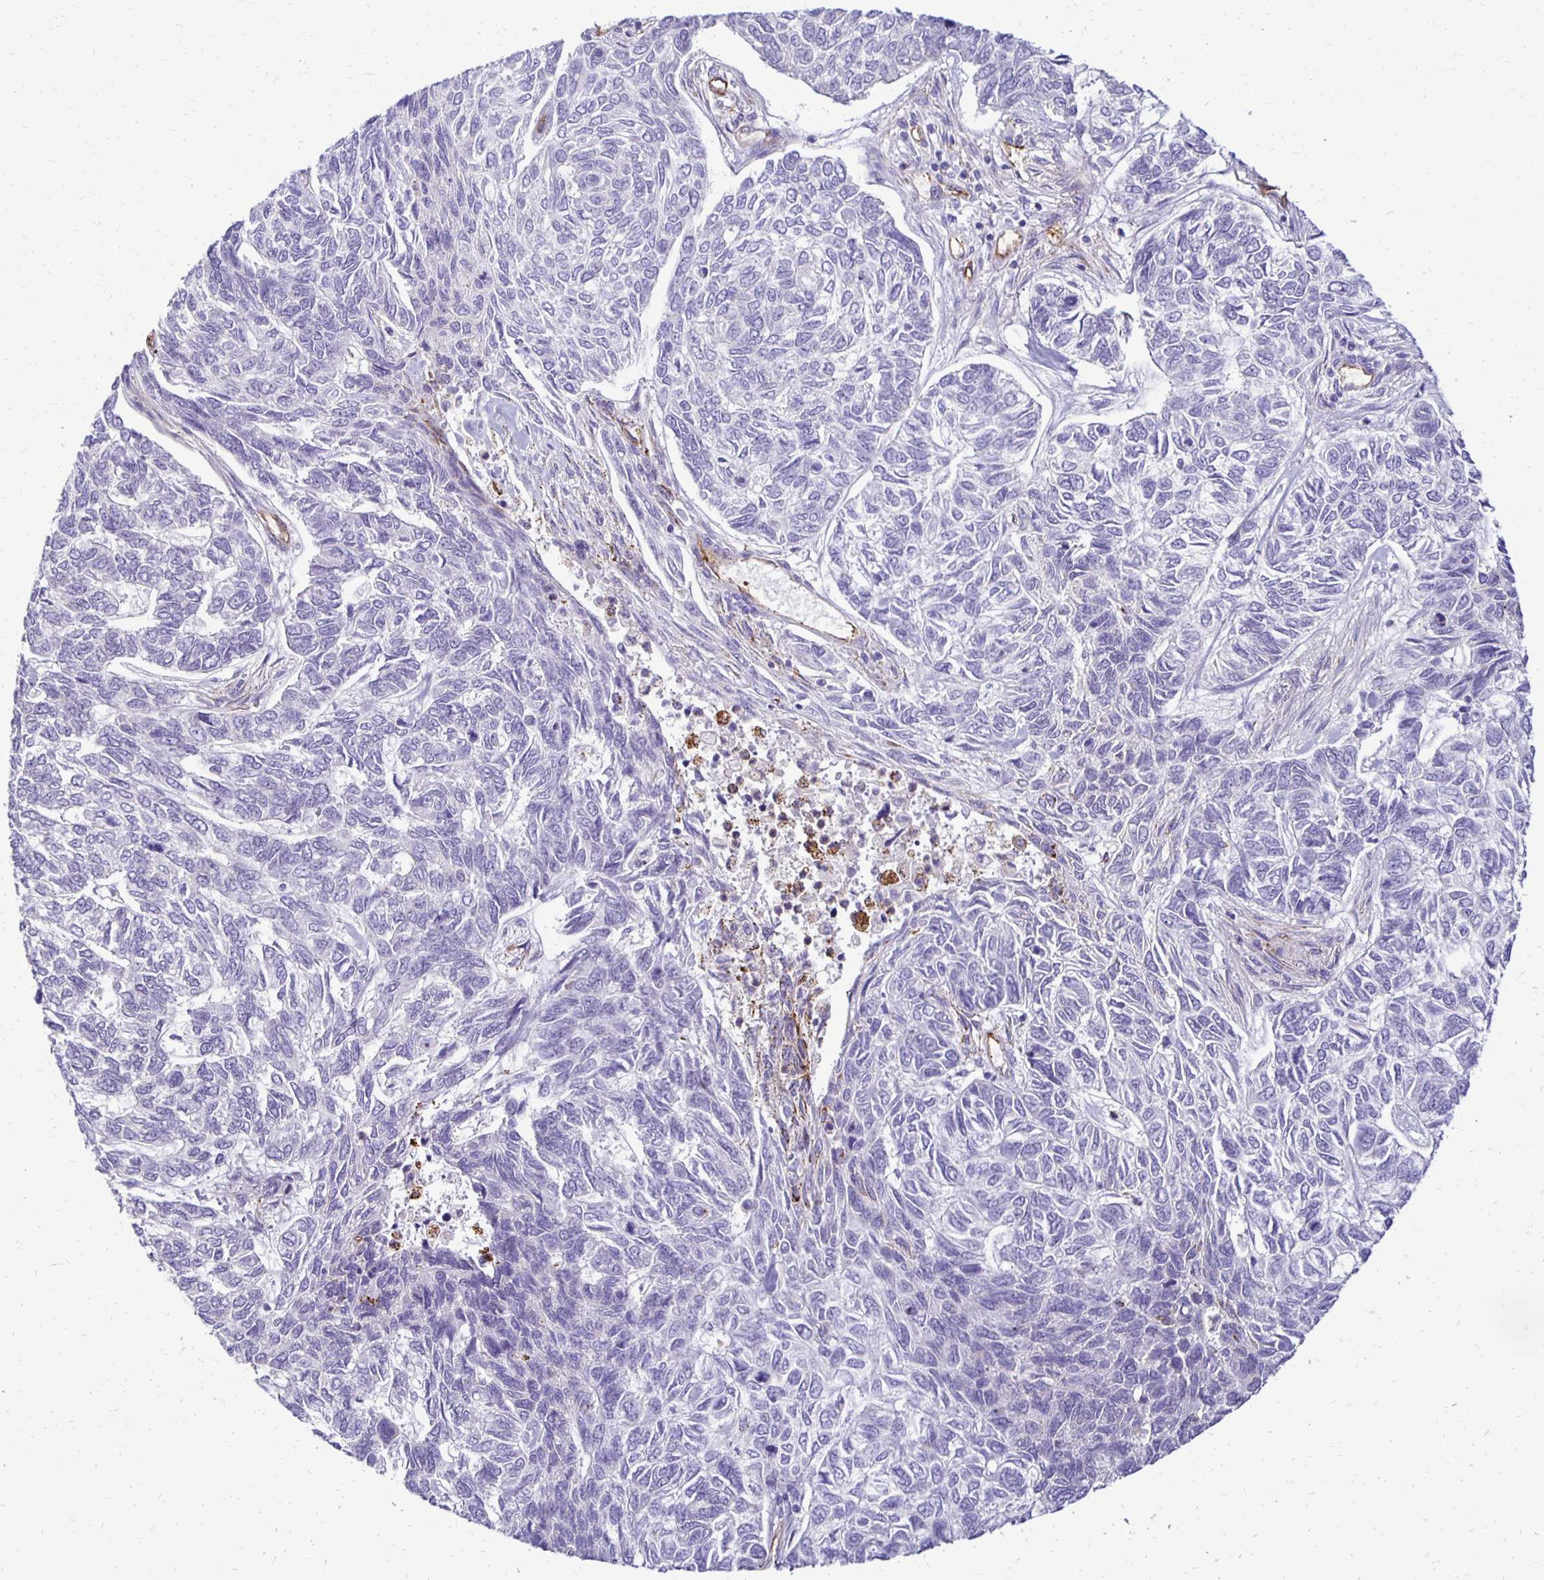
{"staining": {"intensity": "negative", "quantity": "none", "location": "none"}, "tissue": "skin cancer", "cell_type": "Tumor cells", "image_type": "cancer", "snomed": [{"axis": "morphology", "description": "Basal cell carcinoma"}, {"axis": "topography", "description": "Skin"}], "caption": "Immunohistochemical staining of human basal cell carcinoma (skin) exhibits no significant positivity in tumor cells.", "gene": "TTYH1", "patient": {"sex": "female", "age": 65}}